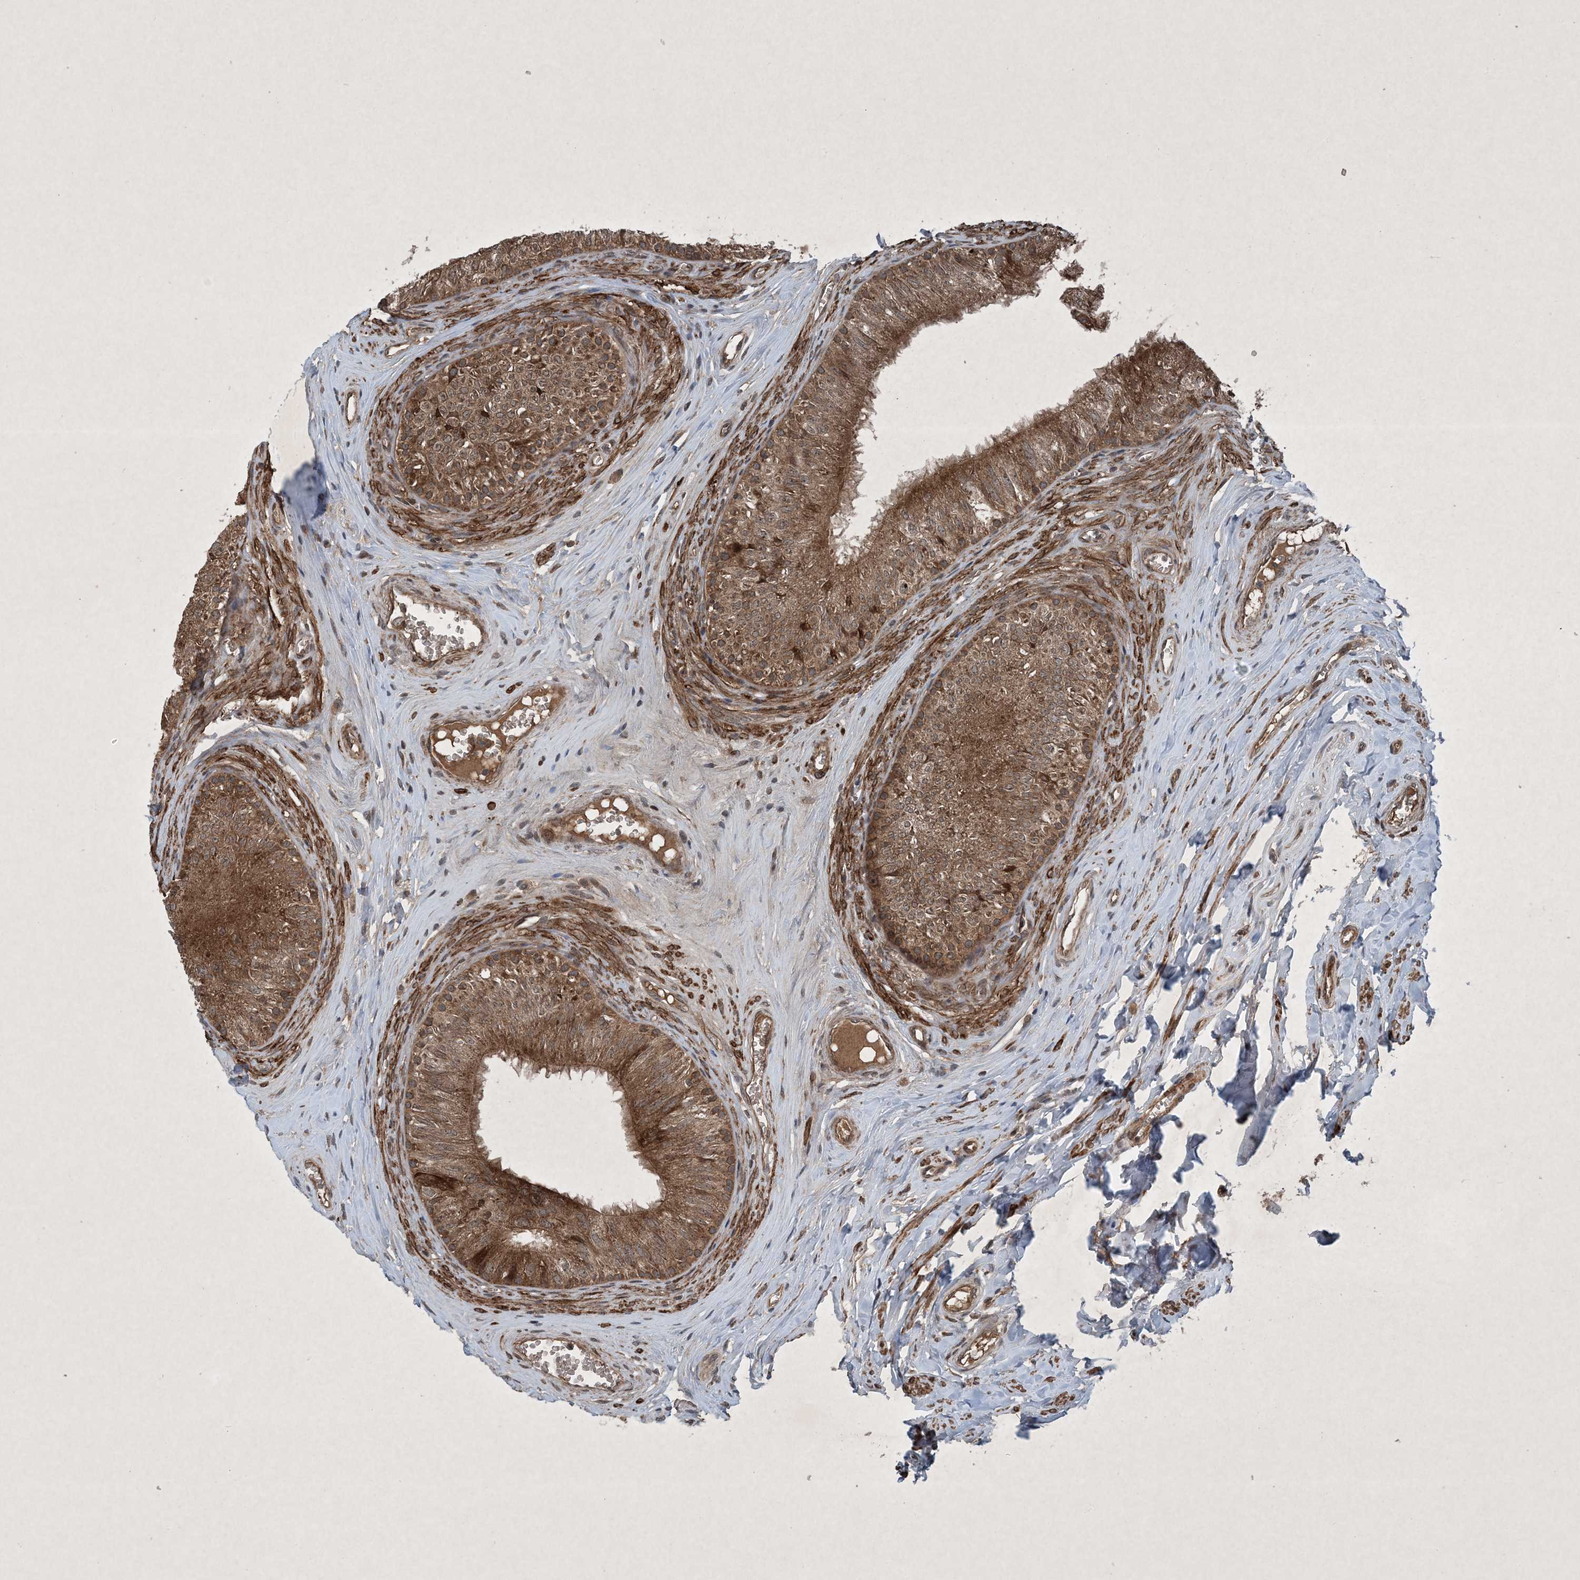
{"staining": {"intensity": "moderate", "quantity": ">75%", "location": "cytoplasmic/membranous"}, "tissue": "epididymis", "cell_type": "Glandular cells", "image_type": "normal", "snomed": [{"axis": "morphology", "description": "Normal tissue, NOS"}, {"axis": "topography", "description": "Epididymis"}], "caption": "The histopathology image shows a brown stain indicating the presence of a protein in the cytoplasmic/membranous of glandular cells in epididymis.", "gene": "GNG5", "patient": {"sex": "male", "age": 46}}